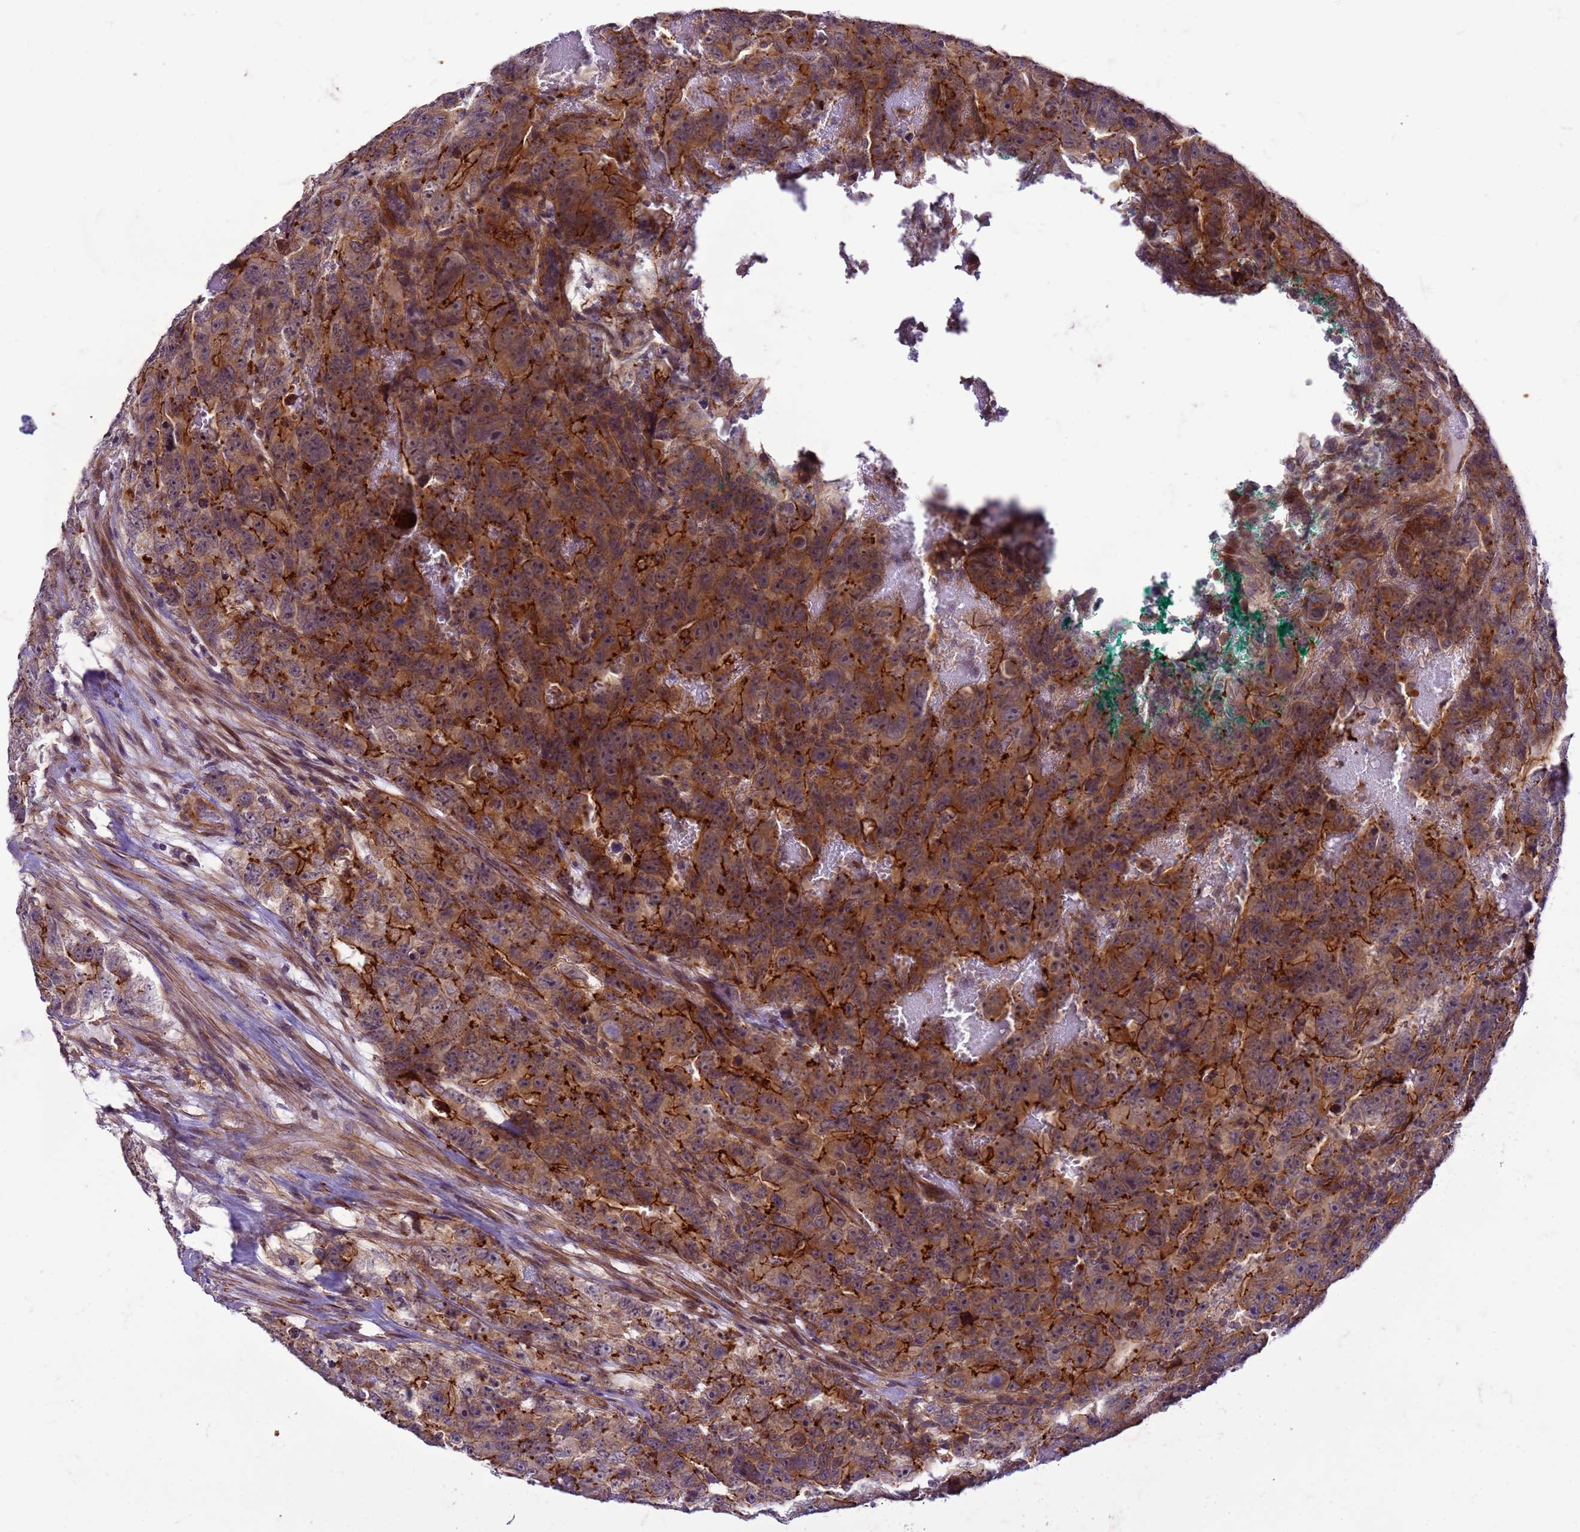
{"staining": {"intensity": "strong", "quantity": ">75%", "location": "cytoplasmic/membranous"}, "tissue": "testis cancer", "cell_type": "Tumor cells", "image_type": "cancer", "snomed": [{"axis": "morphology", "description": "Carcinoma, Embryonal, NOS"}, {"axis": "topography", "description": "Testis"}], "caption": "Tumor cells demonstrate high levels of strong cytoplasmic/membranous staining in approximately >75% of cells in embryonal carcinoma (testis). Using DAB (3,3'-diaminobenzidine) (brown) and hematoxylin (blue) stains, captured at high magnification using brightfield microscopy.", "gene": "GEN1", "patient": {"sex": "male", "age": 45}}